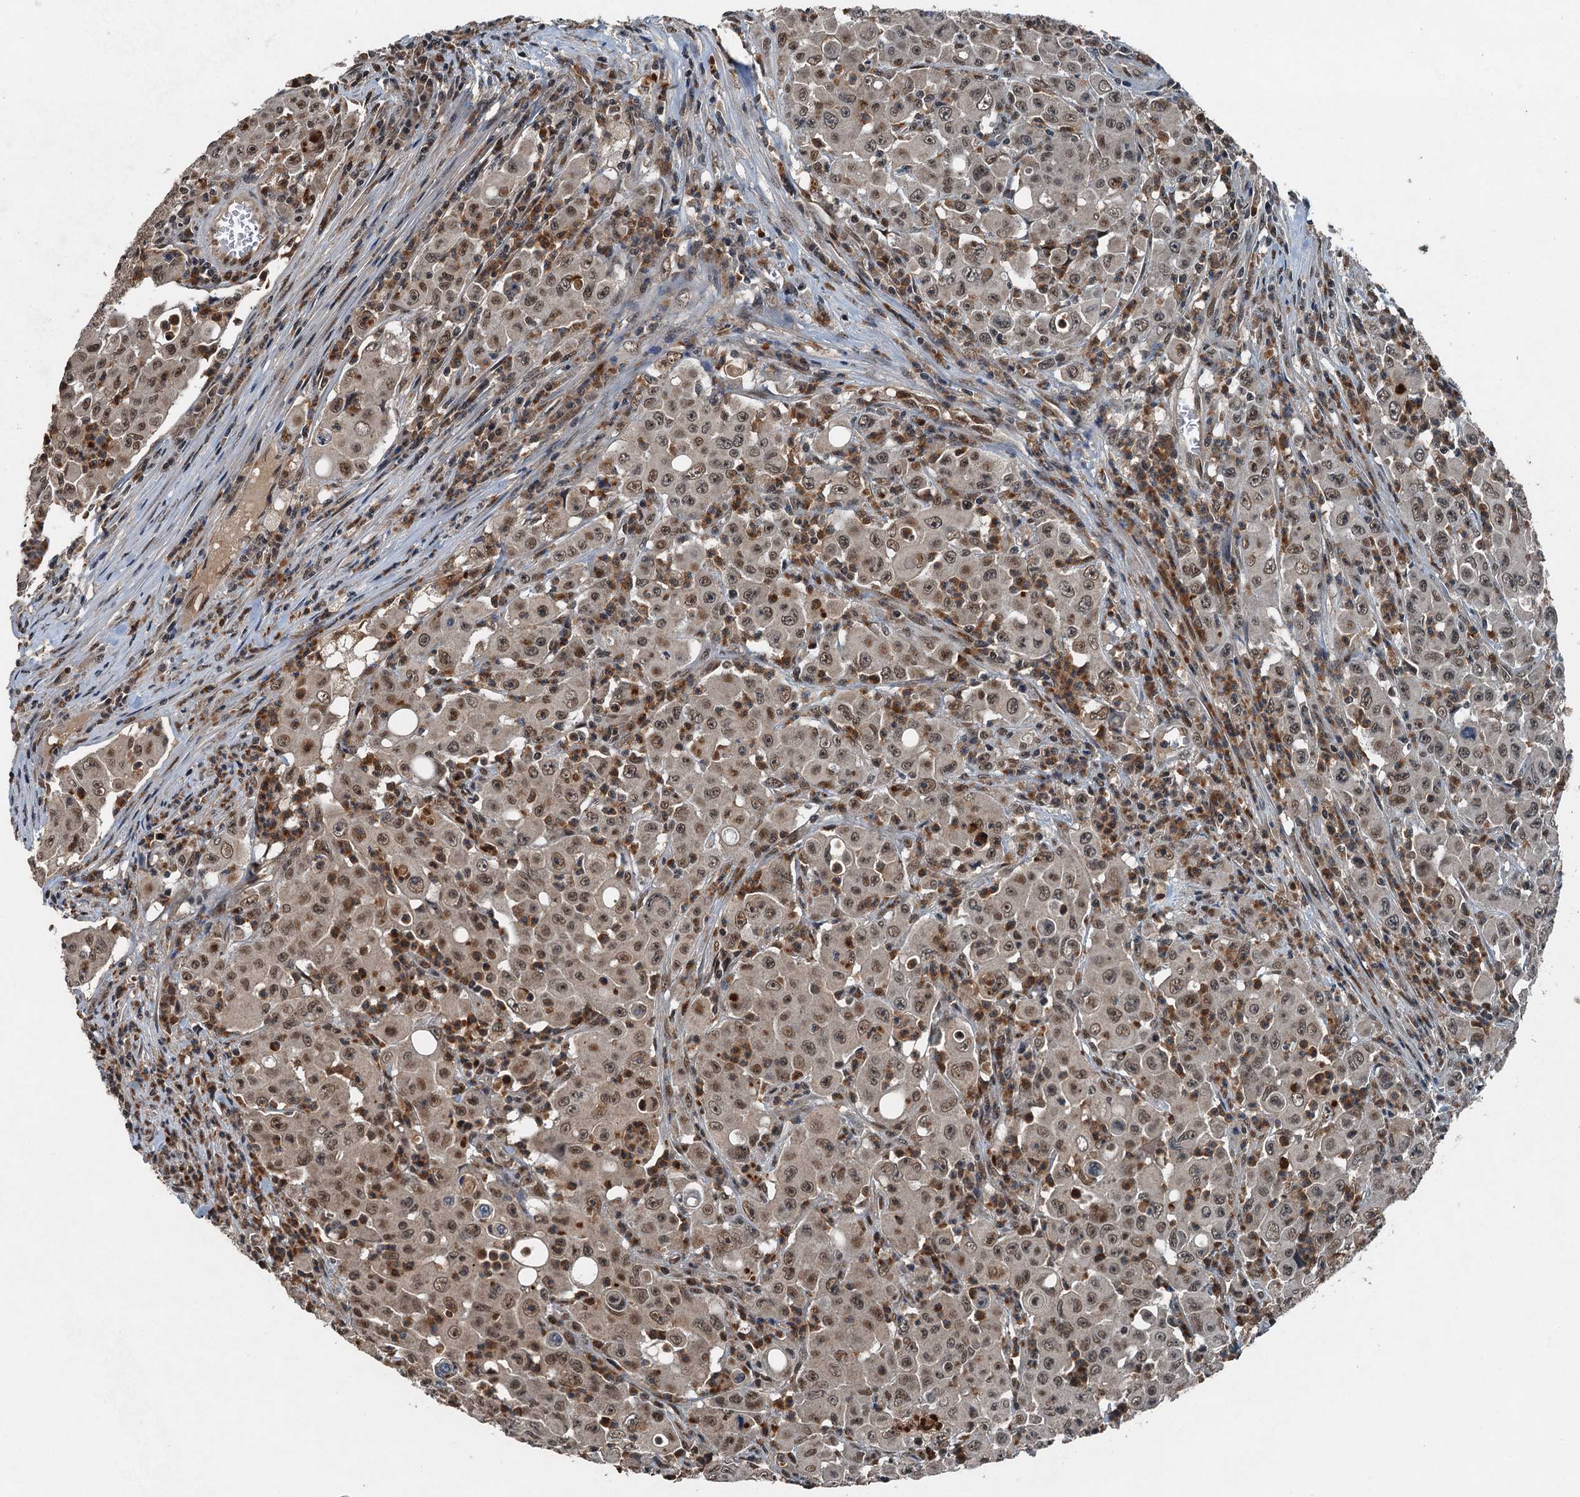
{"staining": {"intensity": "moderate", "quantity": ">75%", "location": "nuclear"}, "tissue": "colorectal cancer", "cell_type": "Tumor cells", "image_type": "cancer", "snomed": [{"axis": "morphology", "description": "Adenocarcinoma, NOS"}, {"axis": "topography", "description": "Colon"}], "caption": "Colorectal cancer (adenocarcinoma) stained for a protein (brown) reveals moderate nuclear positive positivity in about >75% of tumor cells.", "gene": "UBXN6", "patient": {"sex": "male", "age": 51}}